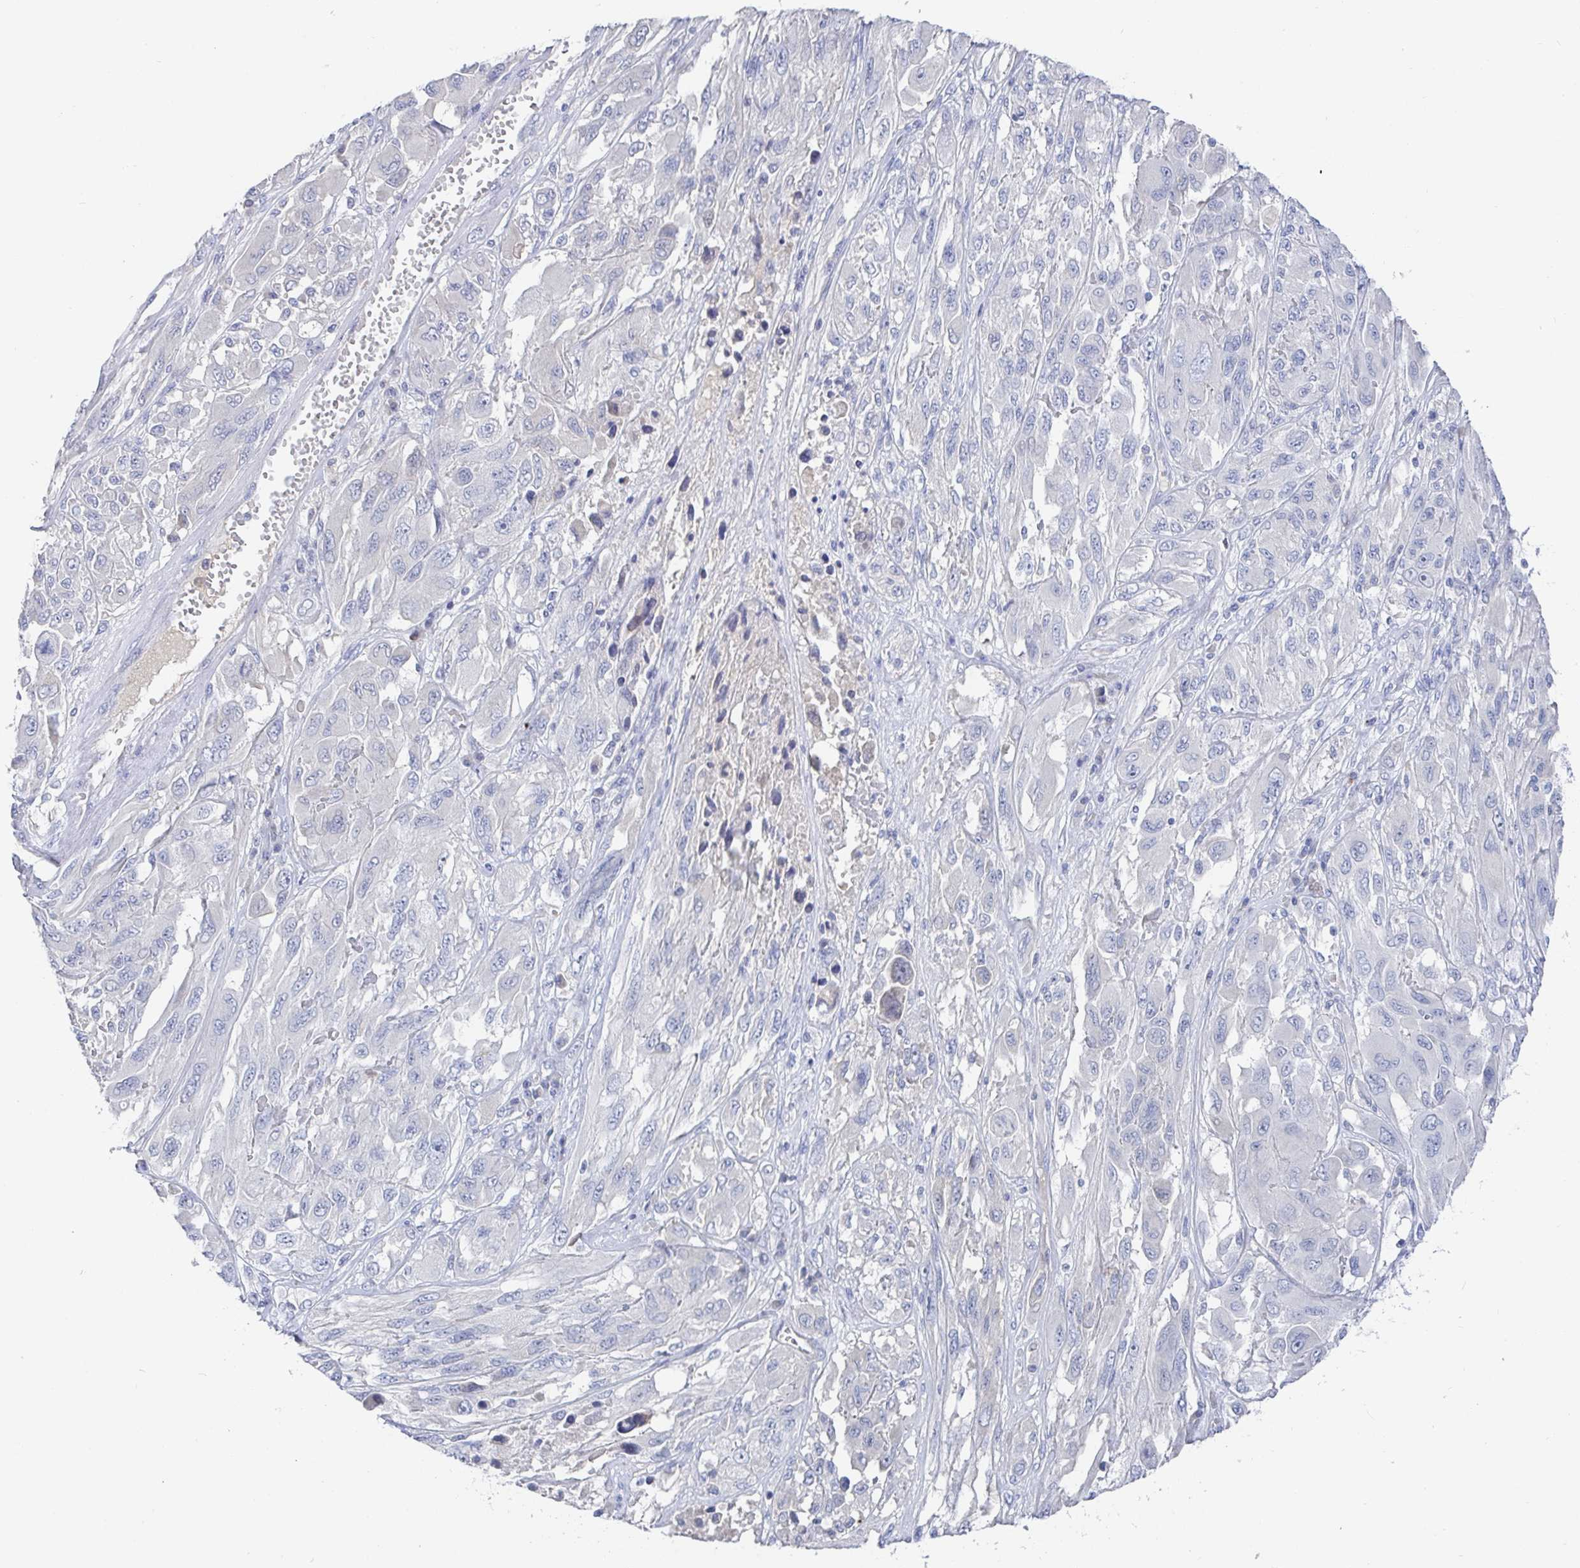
{"staining": {"intensity": "negative", "quantity": "none", "location": "none"}, "tissue": "melanoma", "cell_type": "Tumor cells", "image_type": "cancer", "snomed": [{"axis": "morphology", "description": "Malignant melanoma, NOS"}, {"axis": "topography", "description": "Skin"}], "caption": "DAB (3,3'-diaminobenzidine) immunohistochemical staining of melanoma exhibits no significant staining in tumor cells.", "gene": "ZNF430", "patient": {"sex": "female", "age": 91}}